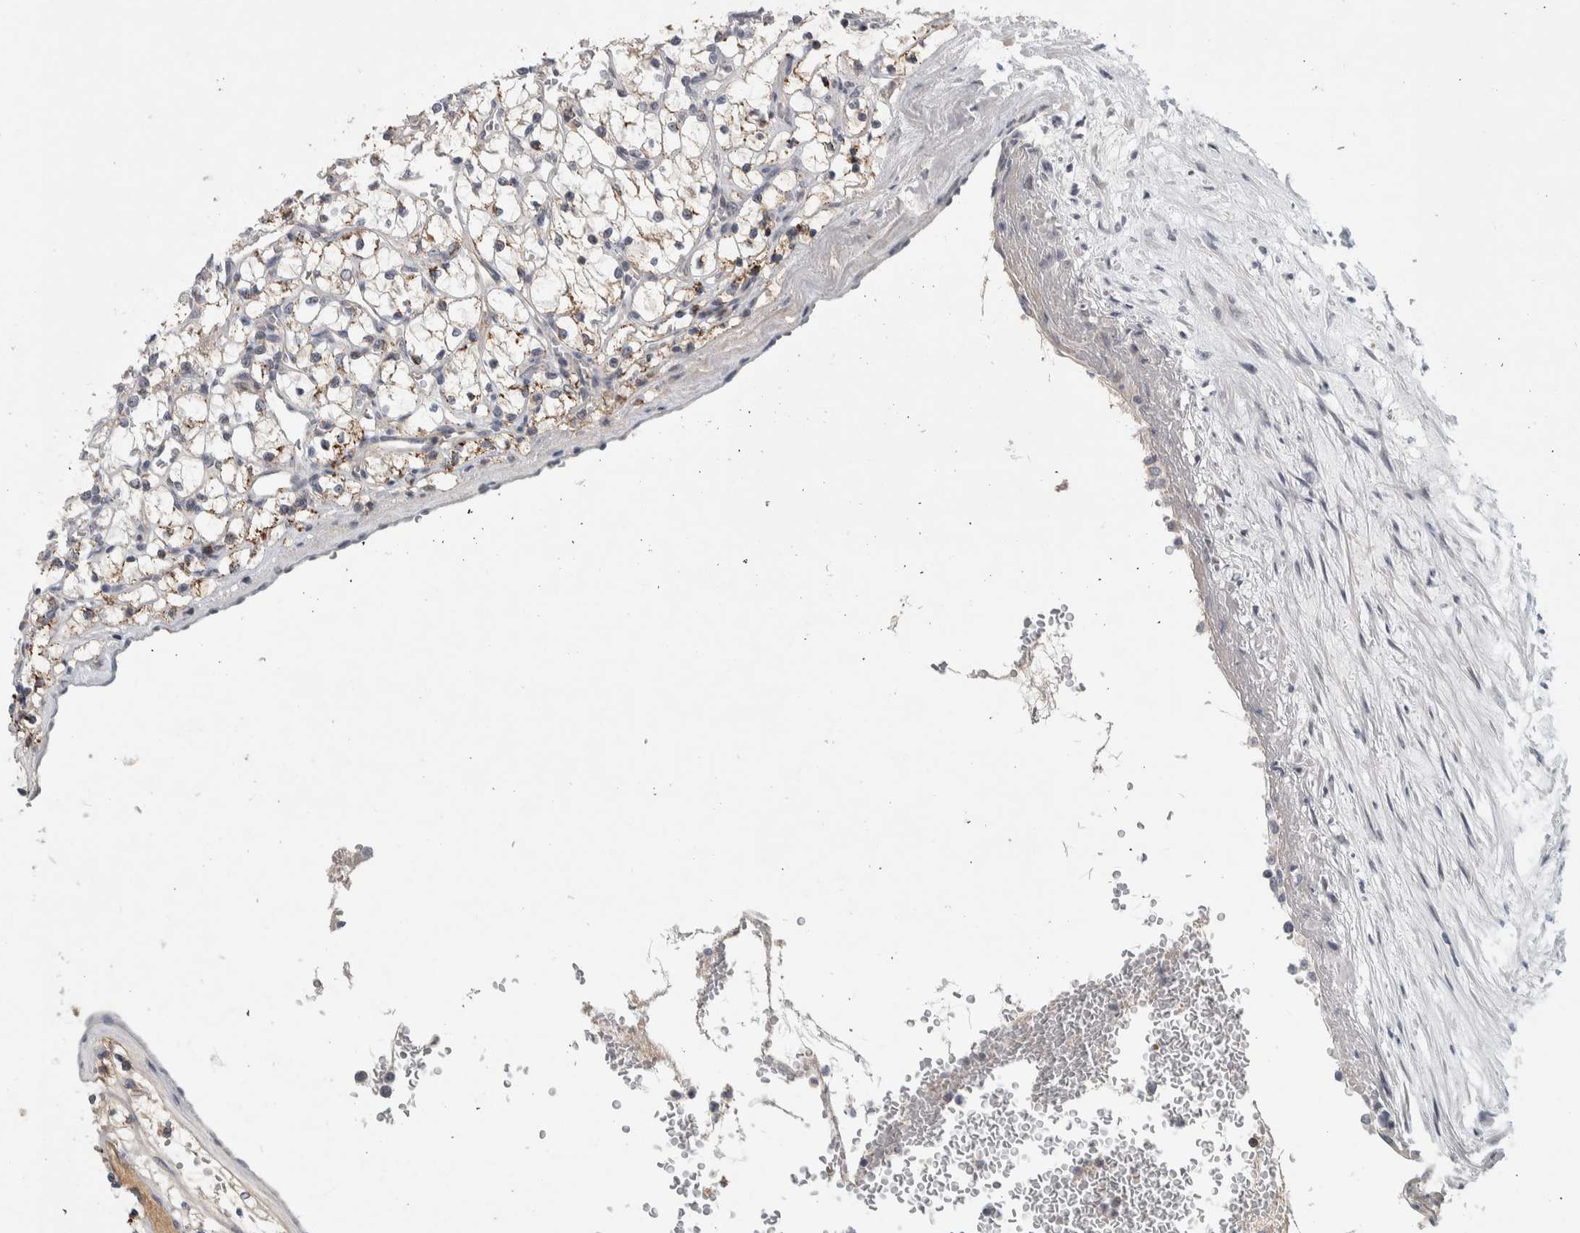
{"staining": {"intensity": "weak", "quantity": "<25%", "location": "cytoplasmic/membranous"}, "tissue": "renal cancer", "cell_type": "Tumor cells", "image_type": "cancer", "snomed": [{"axis": "morphology", "description": "Adenocarcinoma, NOS"}, {"axis": "topography", "description": "Kidney"}], "caption": "High magnification brightfield microscopy of renal adenocarcinoma stained with DAB (brown) and counterstained with hematoxylin (blue): tumor cells show no significant positivity. Brightfield microscopy of immunohistochemistry (IHC) stained with DAB (3,3'-diaminobenzidine) (brown) and hematoxylin (blue), captured at high magnification.", "gene": "CHRM3", "patient": {"sex": "female", "age": 69}}